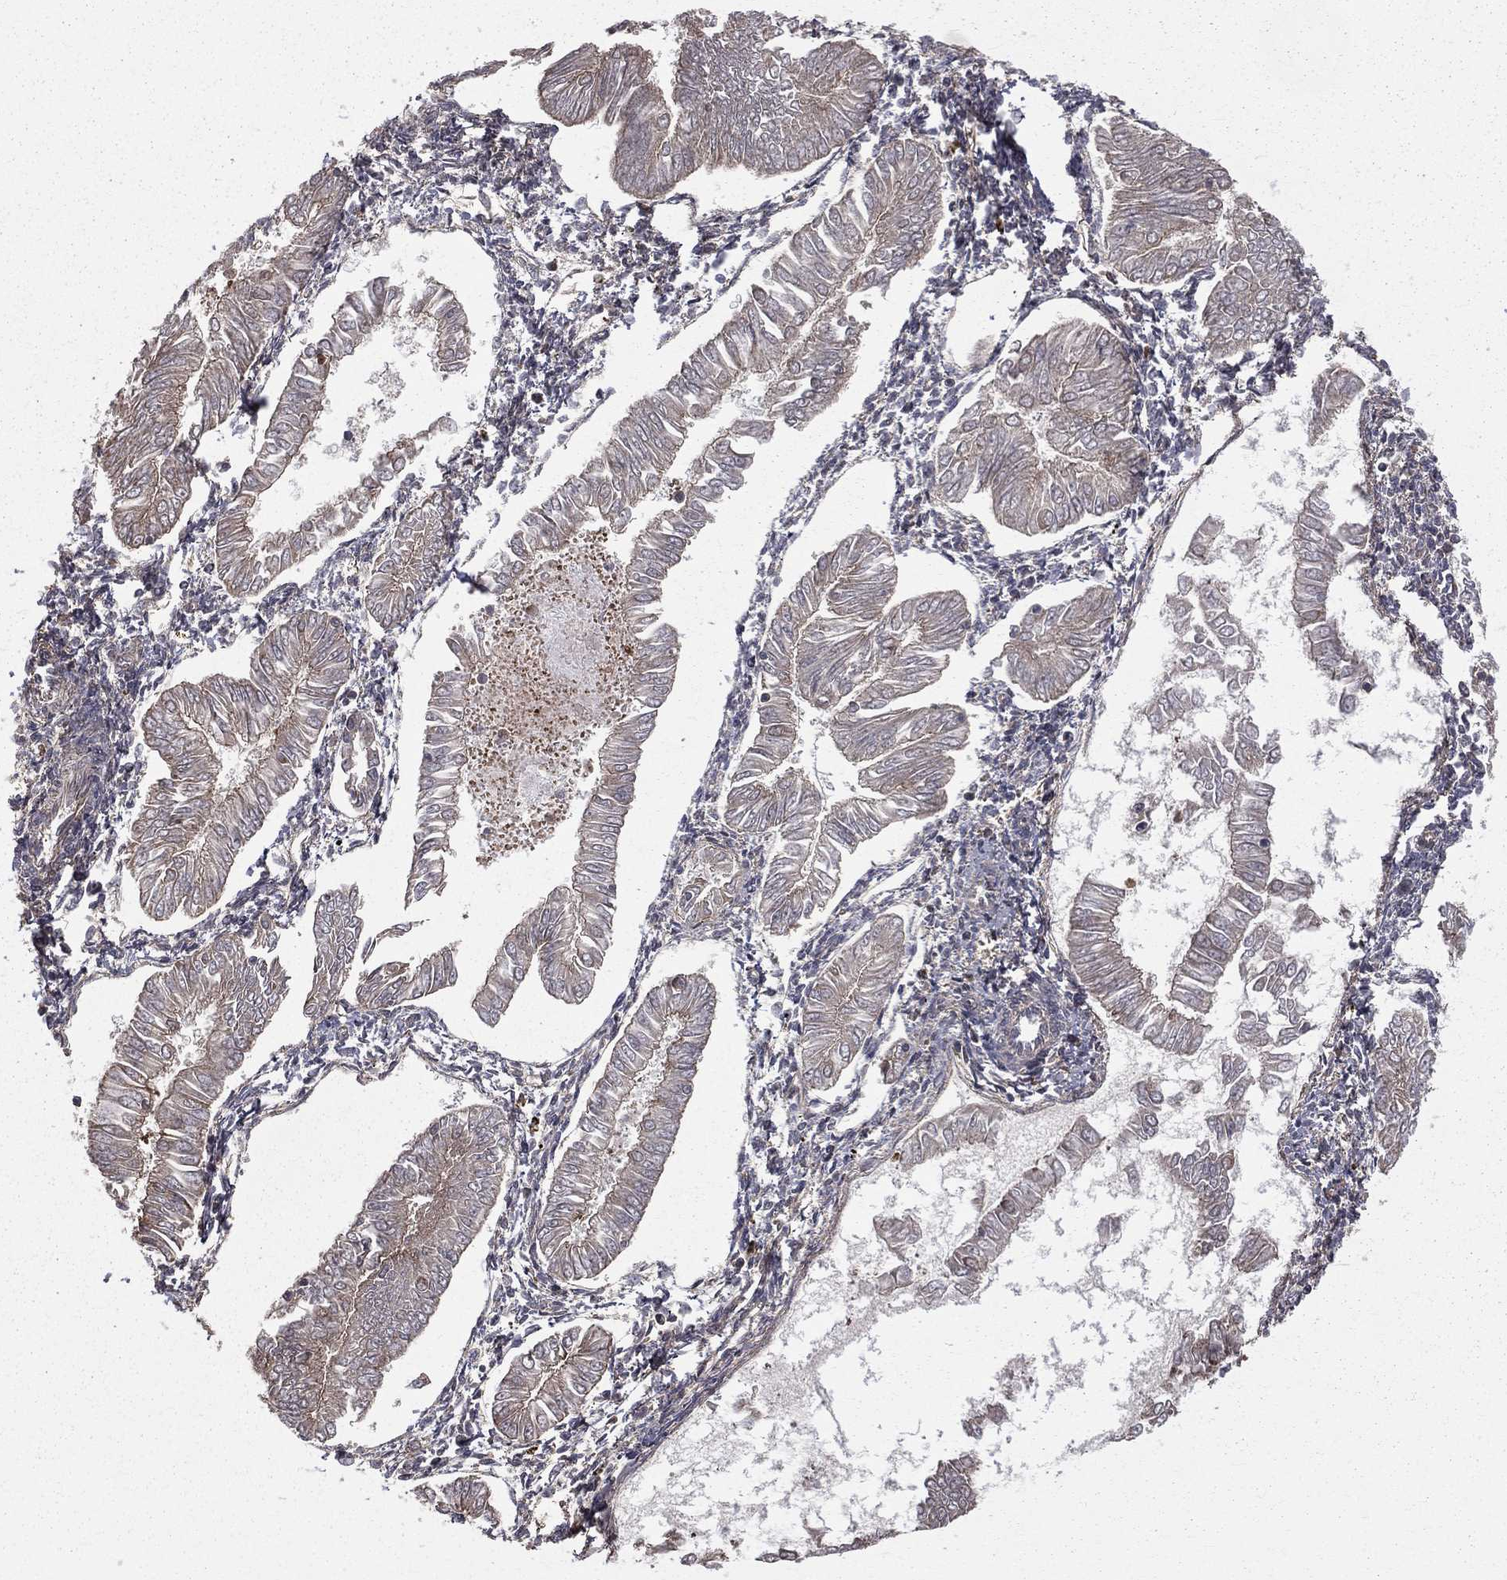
{"staining": {"intensity": "moderate", "quantity": "25%-75%", "location": "cytoplasmic/membranous"}, "tissue": "endometrial cancer", "cell_type": "Tumor cells", "image_type": "cancer", "snomed": [{"axis": "morphology", "description": "Adenocarcinoma, NOS"}, {"axis": "topography", "description": "Endometrium"}], "caption": "Adenocarcinoma (endometrial) stained for a protein reveals moderate cytoplasmic/membranous positivity in tumor cells. Ihc stains the protein in brown and the nuclei are stained blue.", "gene": "OLFML1", "patient": {"sex": "female", "age": 53}}